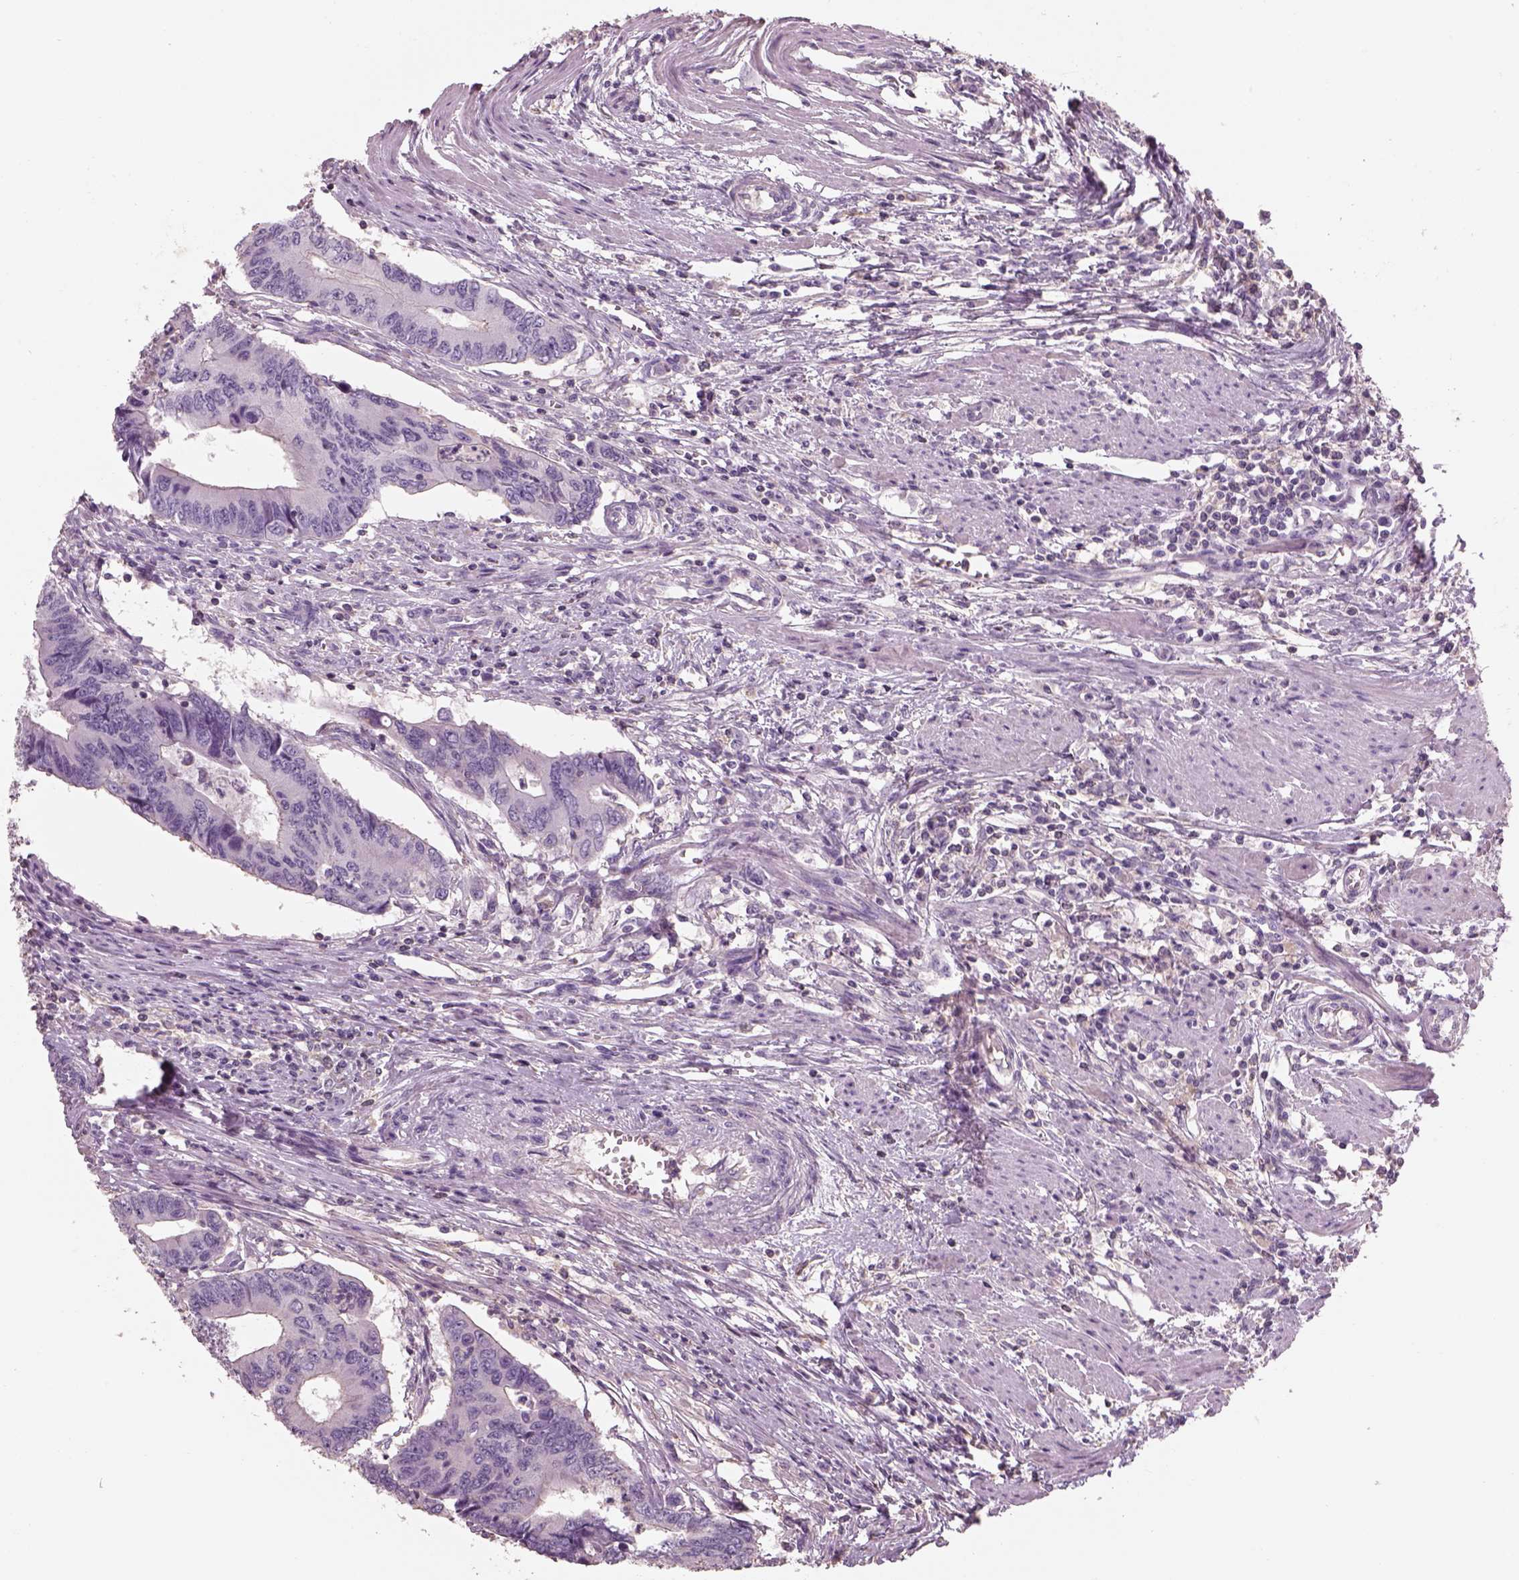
{"staining": {"intensity": "negative", "quantity": "none", "location": "none"}, "tissue": "colorectal cancer", "cell_type": "Tumor cells", "image_type": "cancer", "snomed": [{"axis": "morphology", "description": "Adenocarcinoma, NOS"}, {"axis": "topography", "description": "Colon"}], "caption": "An image of adenocarcinoma (colorectal) stained for a protein shows no brown staining in tumor cells.", "gene": "OTUD6A", "patient": {"sex": "male", "age": 53}}